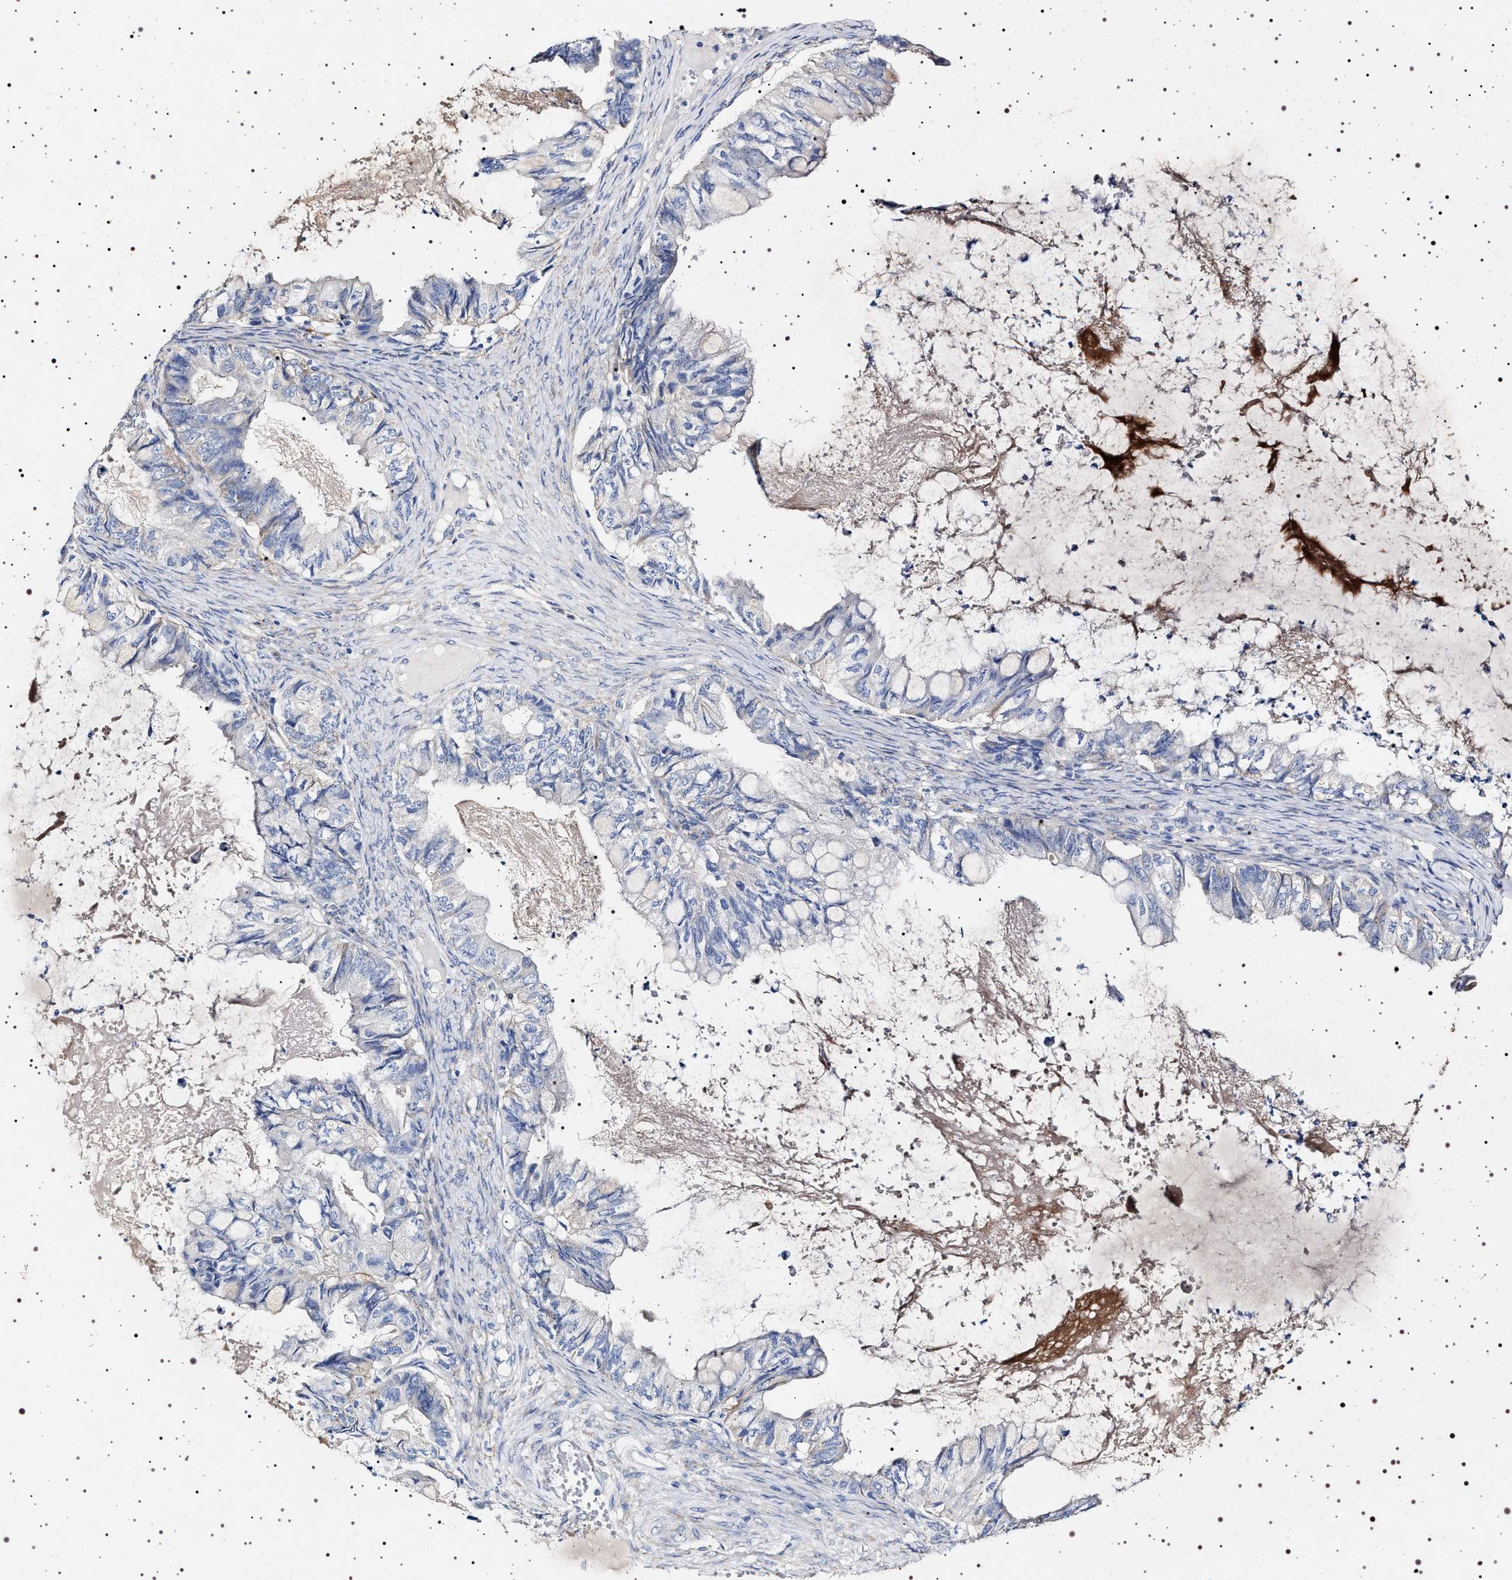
{"staining": {"intensity": "negative", "quantity": "none", "location": "none"}, "tissue": "ovarian cancer", "cell_type": "Tumor cells", "image_type": "cancer", "snomed": [{"axis": "morphology", "description": "Cystadenocarcinoma, mucinous, NOS"}, {"axis": "topography", "description": "Ovary"}], "caption": "Human mucinous cystadenocarcinoma (ovarian) stained for a protein using IHC reveals no expression in tumor cells.", "gene": "NAALADL2", "patient": {"sex": "female", "age": 80}}